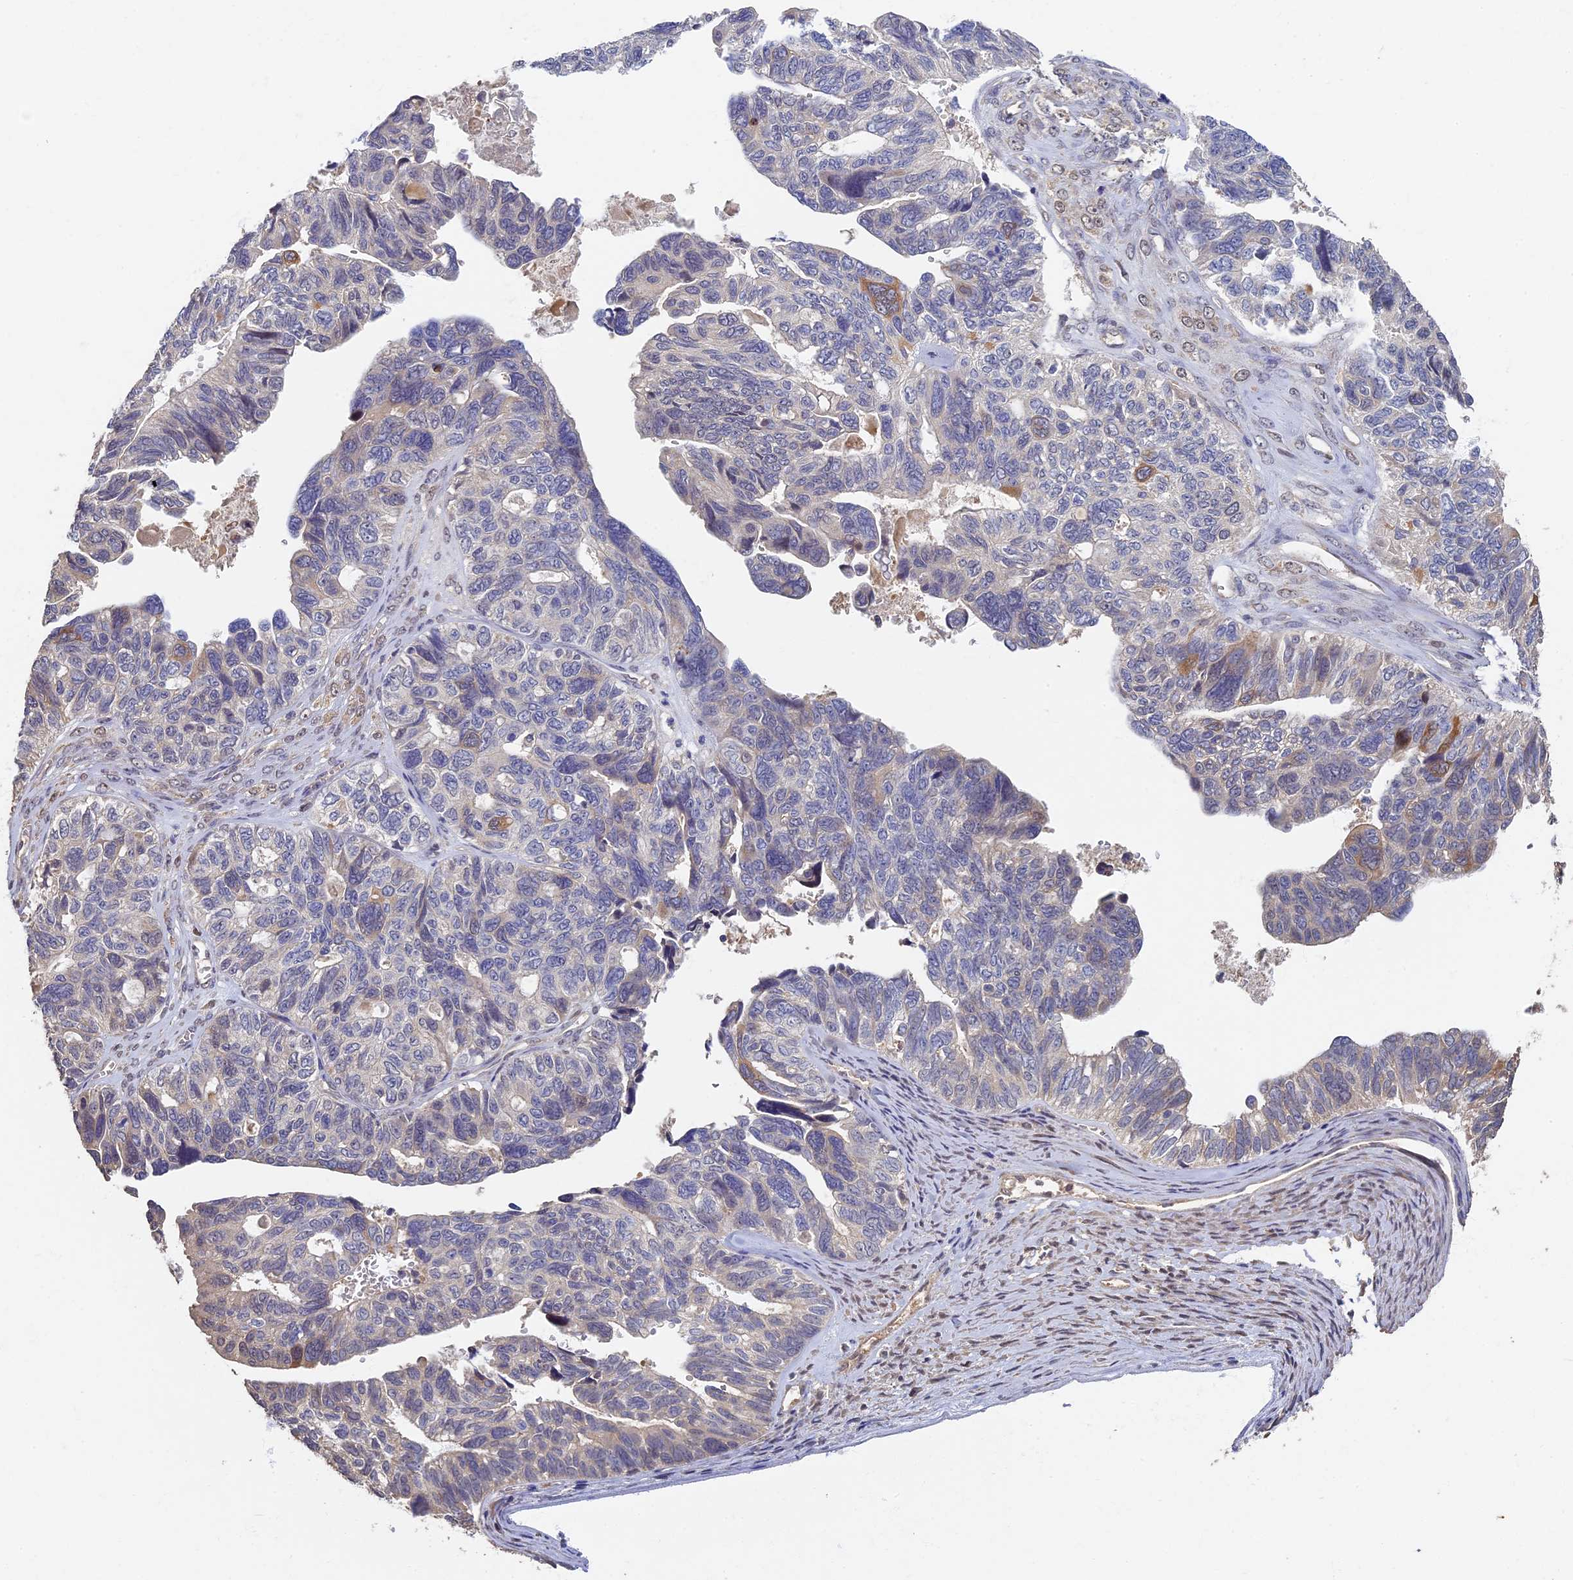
{"staining": {"intensity": "moderate", "quantity": "<25%", "location": "cytoplasmic/membranous"}, "tissue": "ovarian cancer", "cell_type": "Tumor cells", "image_type": "cancer", "snomed": [{"axis": "morphology", "description": "Cystadenocarcinoma, serous, NOS"}, {"axis": "topography", "description": "Ovary"}], "caption": "Immunohistochemical staining of human serous cystadenocarcinoma (ovarian) exhibits moderate cytoplasmic/membranous protein positivity in about <25% of tumor cells.", "gene": "RSPH3", "patient": {"sex": "female", "age": 79}}